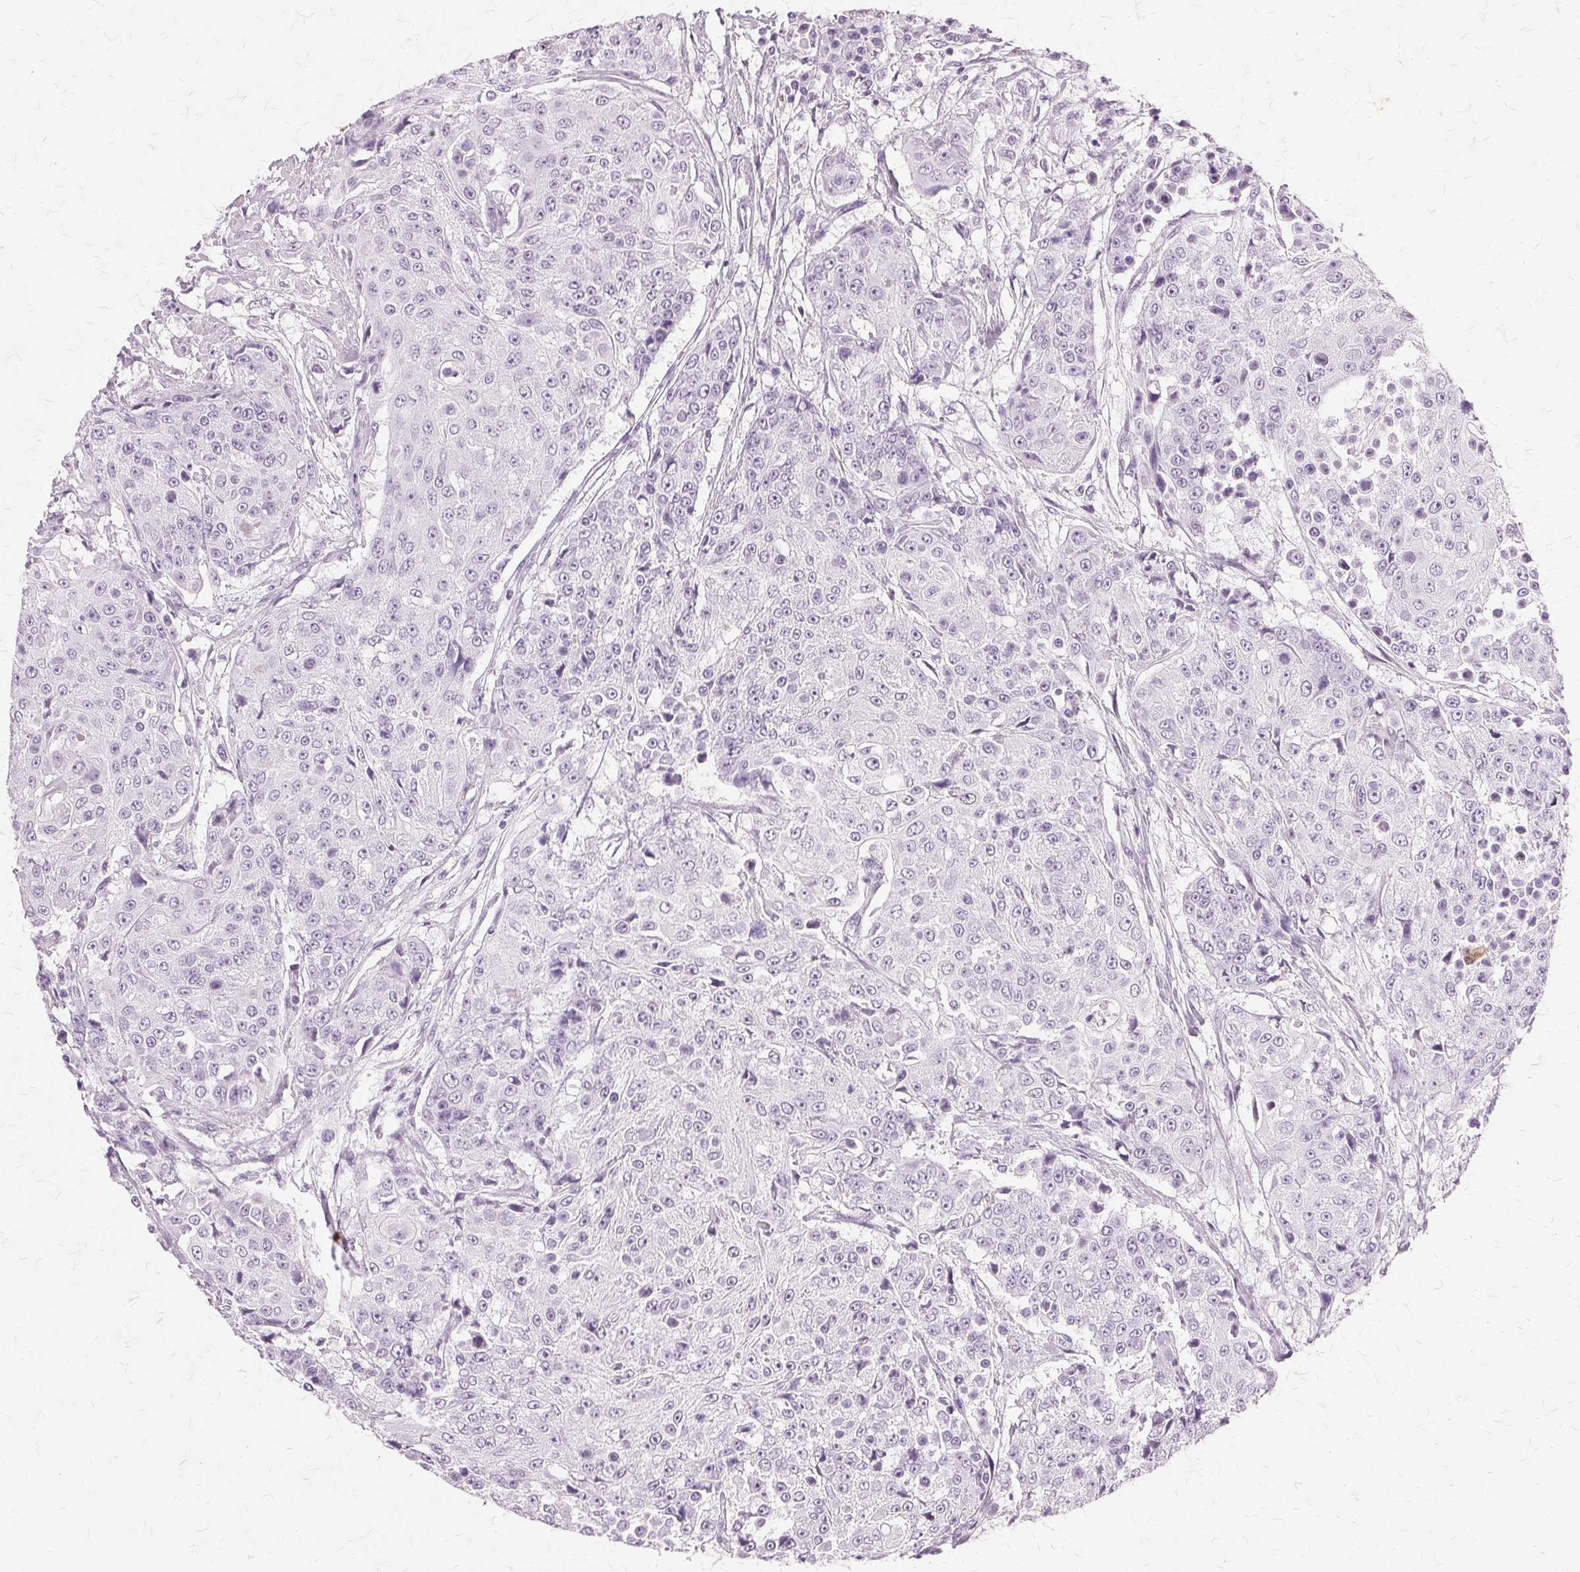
{"staining": {"intensity": "negative", "quantity": "none", "location": "none"}, "tissue": "urothelial cancer", "cell_type": "Tumor cells", "image_type": "cancer", "snomed": [{"axis": "morphology", "description": "Urothelial carcinoma, High grade"}, {"axis": "topography", "description": "Urinary bladder"}], "caption": "Tumor cells show no significant staining in urothelial carcinoma (high-grade). The staining is performed using DAB brown chromogen with nuclei counter-stained in using hematoxylin.", "gene": "SLC45A3", "patient": {"sex": "female", "age": 63}}